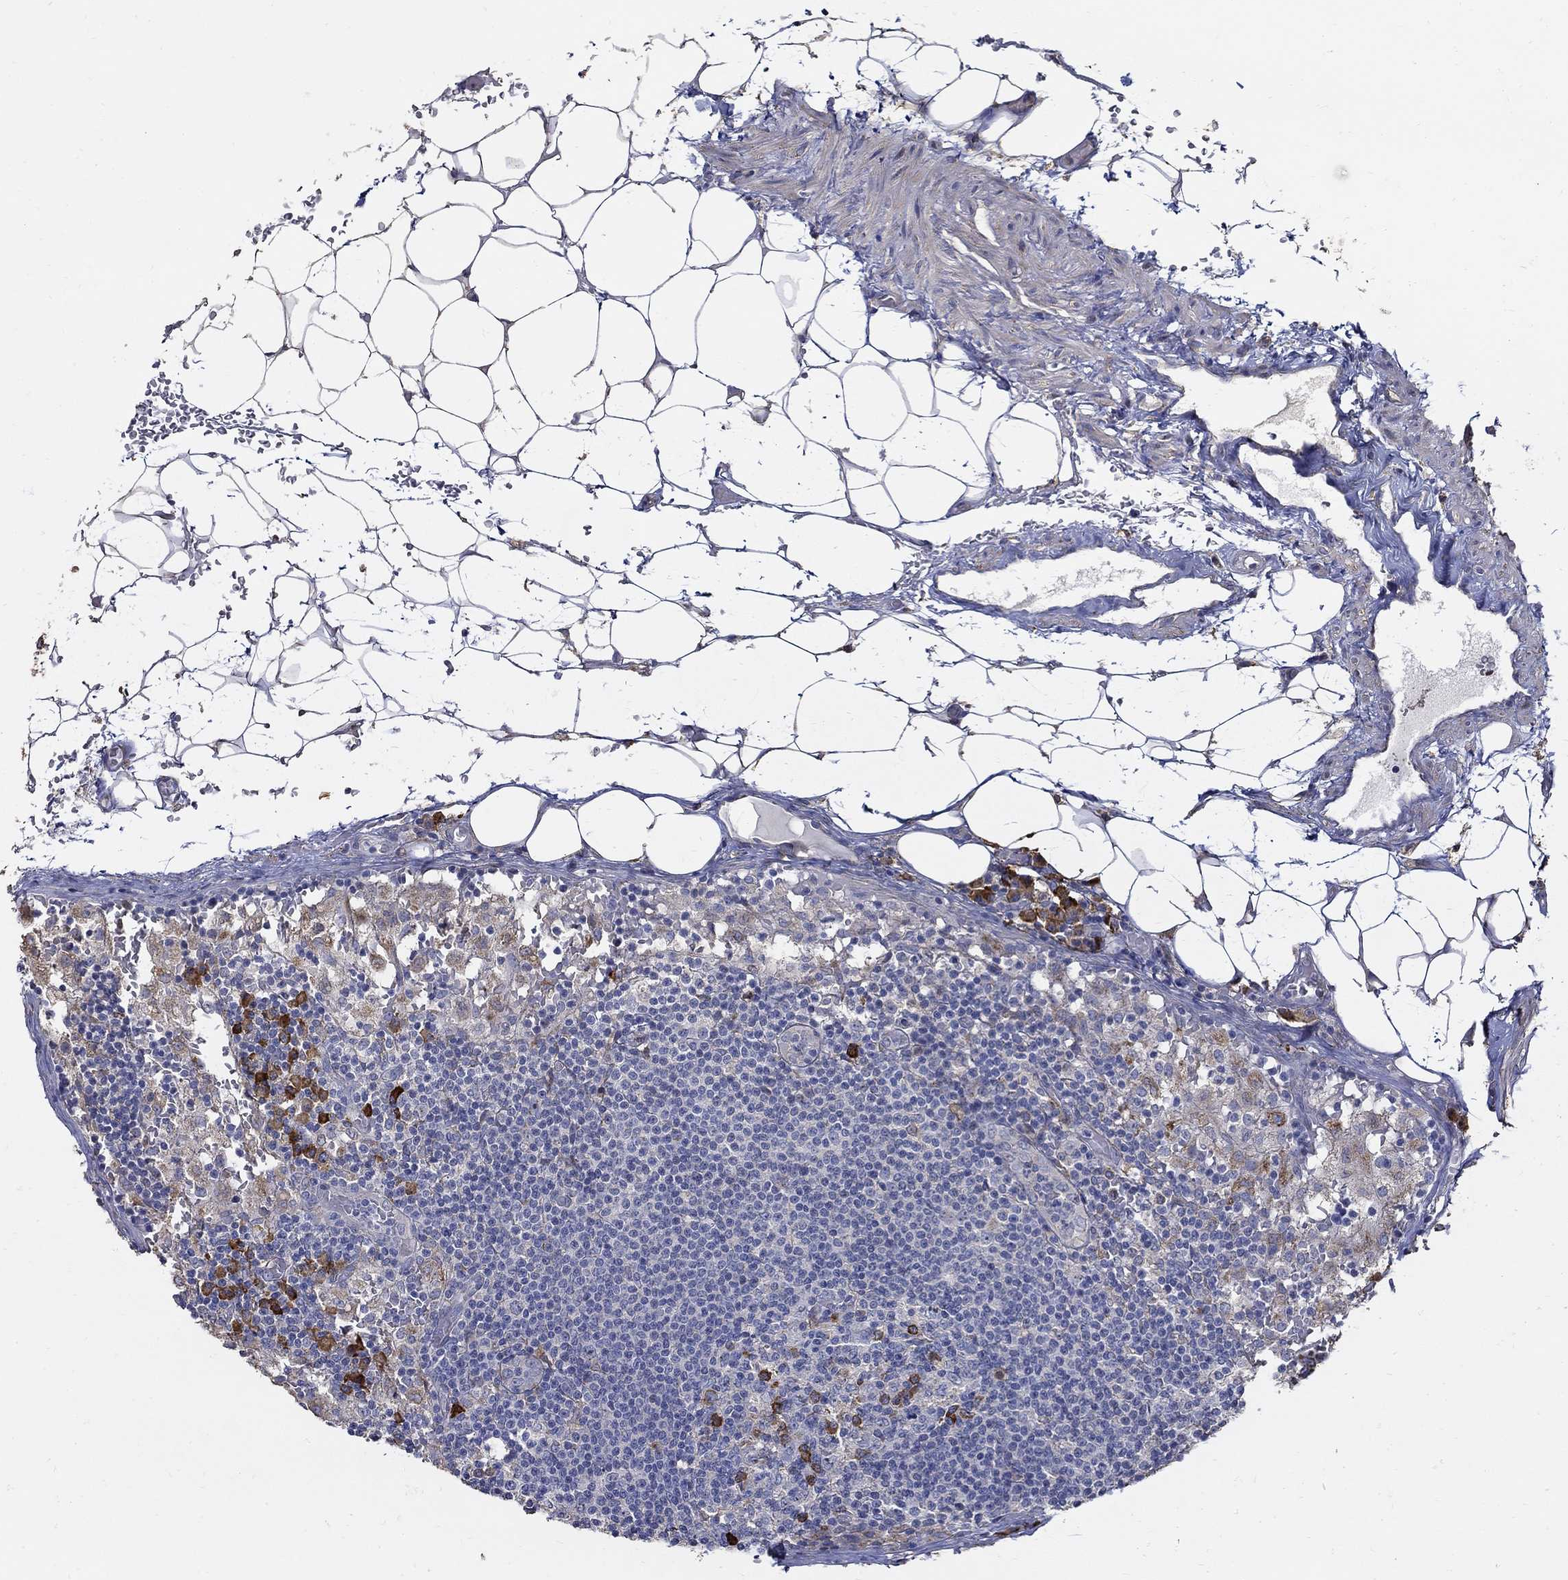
{"staining": {"intensity": "negative", "quantity": "none", "location": "none"}, "tissue": "lymph node", "cell_type": "Germinal center cells", "image_type": "normal", "snomed": [{"axis": "morphology", "description": "Normal tissue, NOS"}, {"axis": "topography", "description": "Lymph node"}], "caption": "A high-resolution micrograph shows immunohistochemistry staining of normal lymph node, which reveals no significant staining in germinal center cells. (DAB (3,3'-diaminobenzidine) immunohistochemistry visualized using brightfield microscopy, high magnification).", "gene": "EMILIN3", "patient": {"sex": "male", "age": 62}}